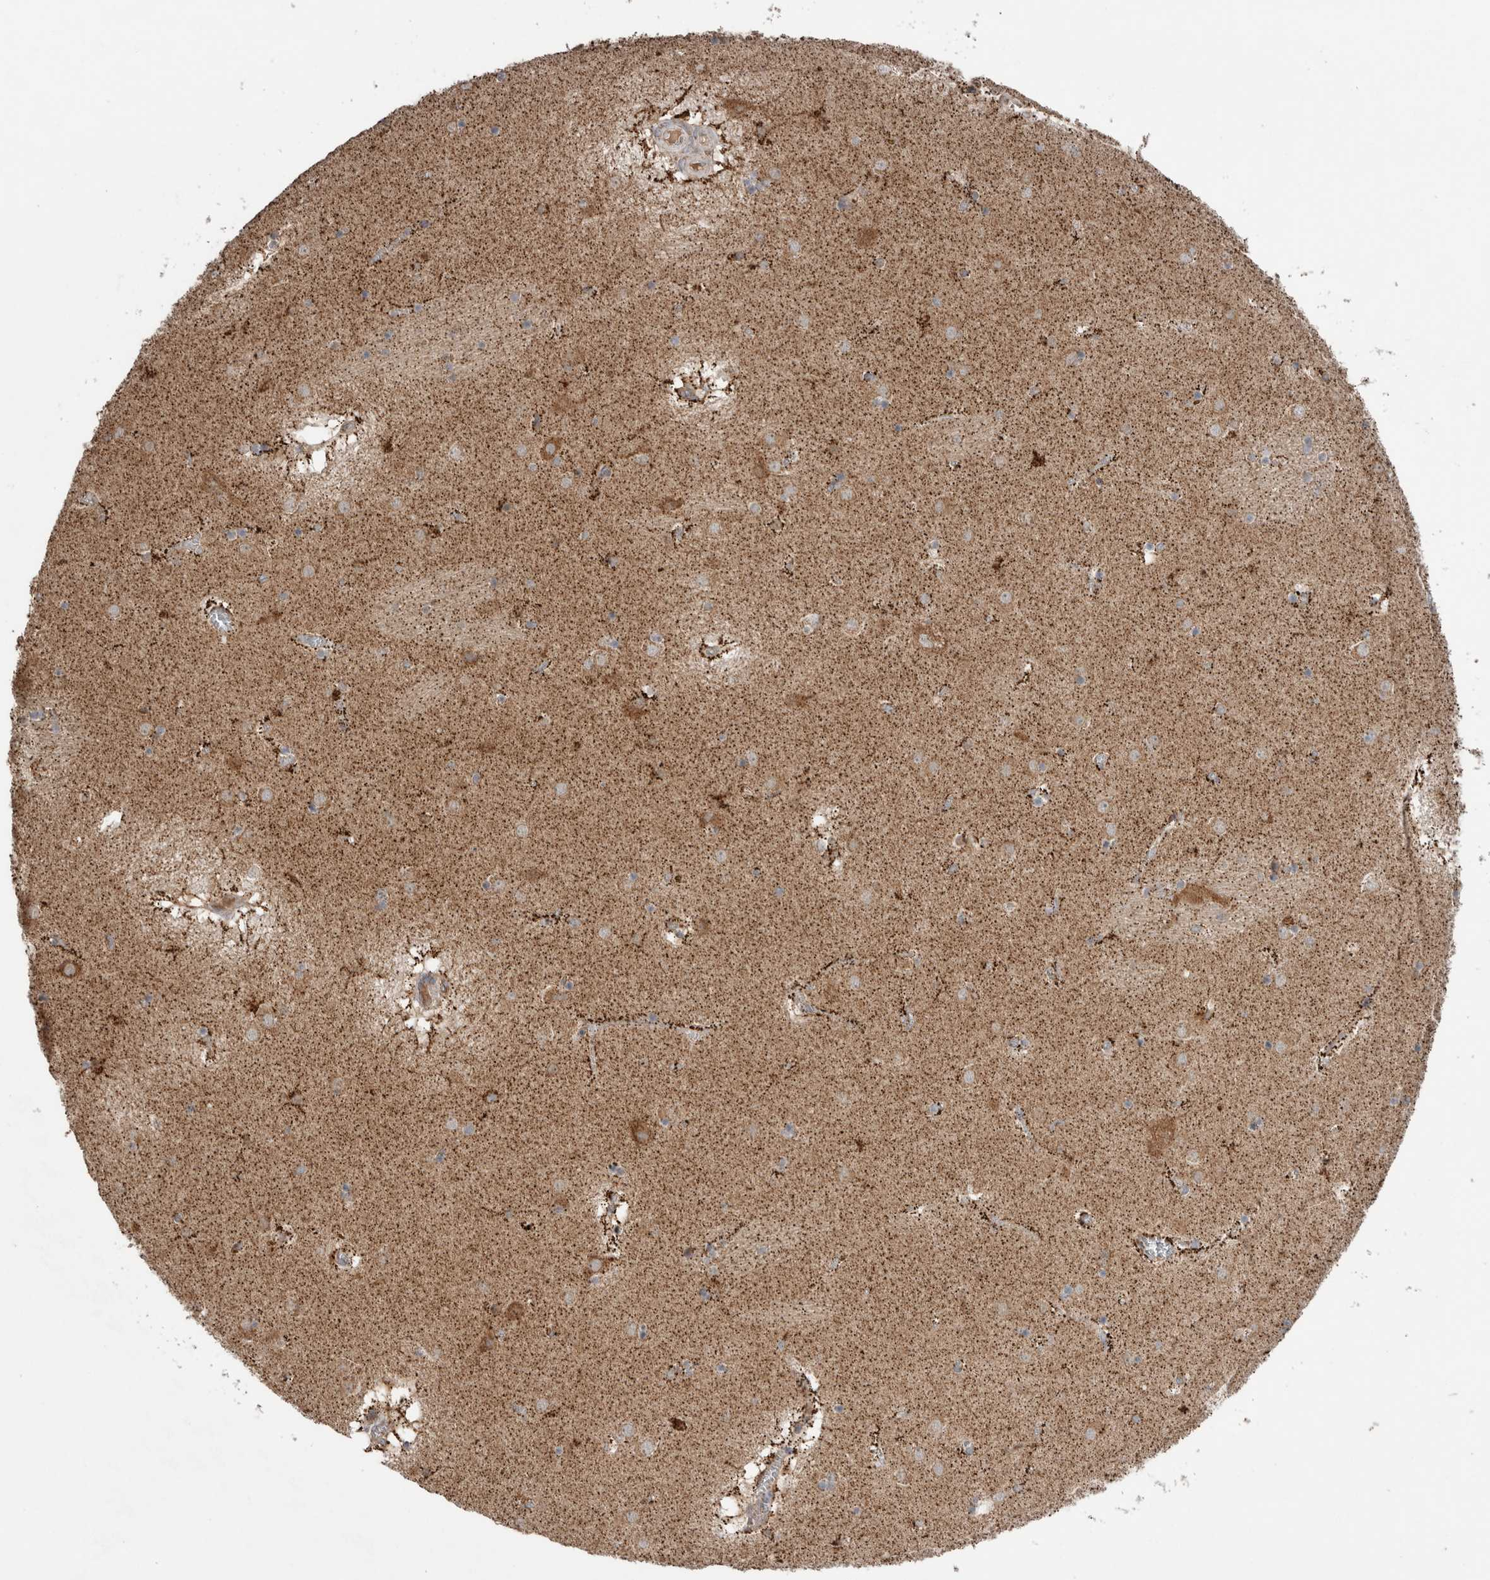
{"staining": {"intensity": "strong", "quantity": "25%-75%", "location": "cytoplasmic/membranous"}, "tissue": "caudate", "cell_type": "Glial cells", "image_type": "normal", "snomed": [{"axis": "morphology", "description": "Normal tissue, NOS"}, {"axis": "topography", "description": "Lateral ventricle wall"}], "caption": "Immunohistochemistry image of normal caudate: human caudate stained using immunohistochemistry shows high levels of strong protein expression localized specifically in the cytoplasmic/membranous of glial cells, appearing as a cytoplasmic/membranous brown color.", "gene": "KIF21B", "patient": {"sex": "male", "age": 70}}